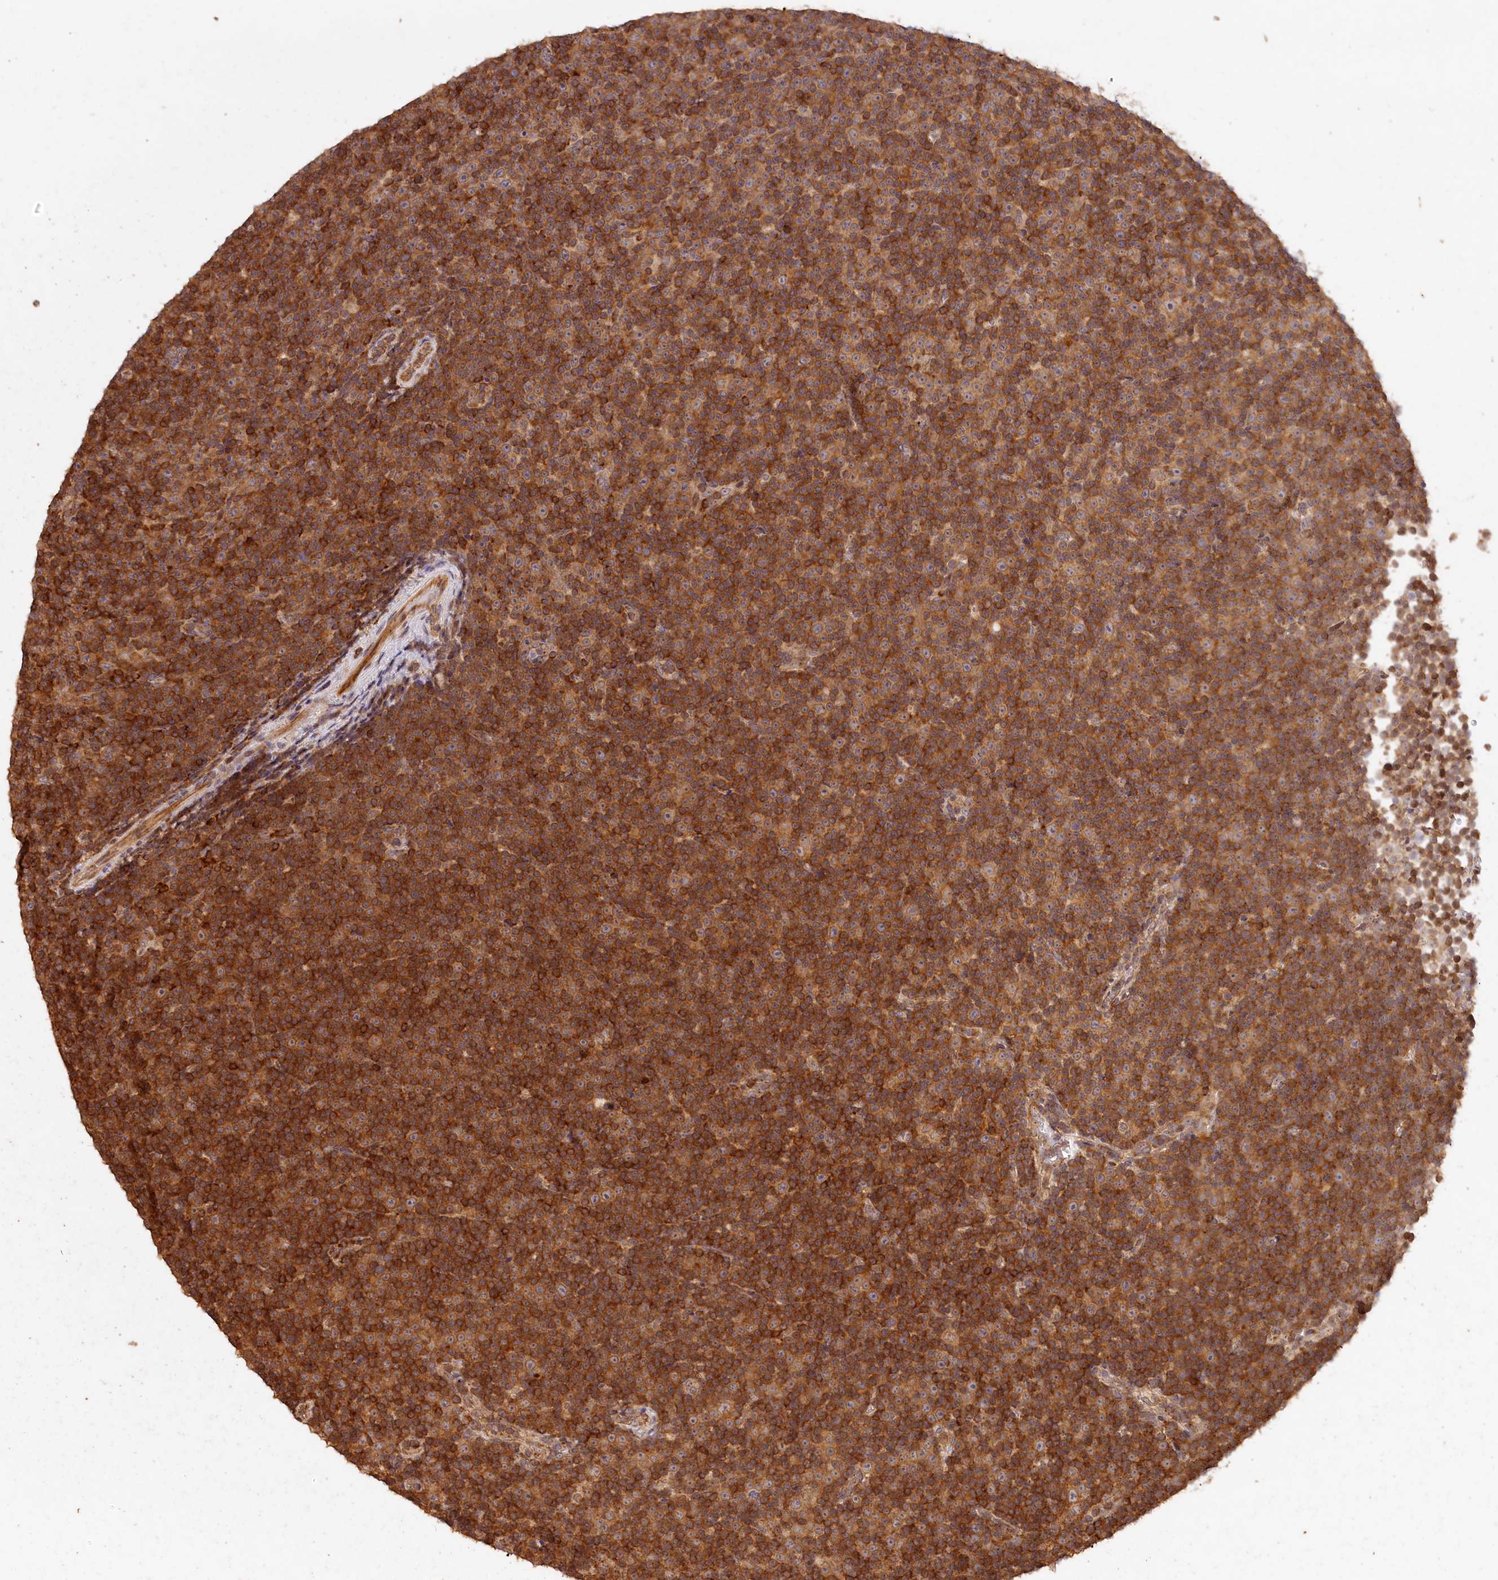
{"staining": {"intensity": "moderate", "quantity": ">75%", "location": "cytoplasmic/membranous"}, "tissue": "lymphoma", "cell_type": "Tumor cells", "image_type": "cancer", "snomed": [{"axis": "morphology", "description": "Malignant lymphoma, non-Hodgkin's type, Low grade"}, {"axis": "topography", "description": "Lymph node"}], "caption": "The histopathology image shows staining of lymphoma, revealing moderate cytoplasmic/membranous protein staining (brown color) within tumor cells.", "gene": "MADD", "patient": {"sex": "female", "age": 67}}